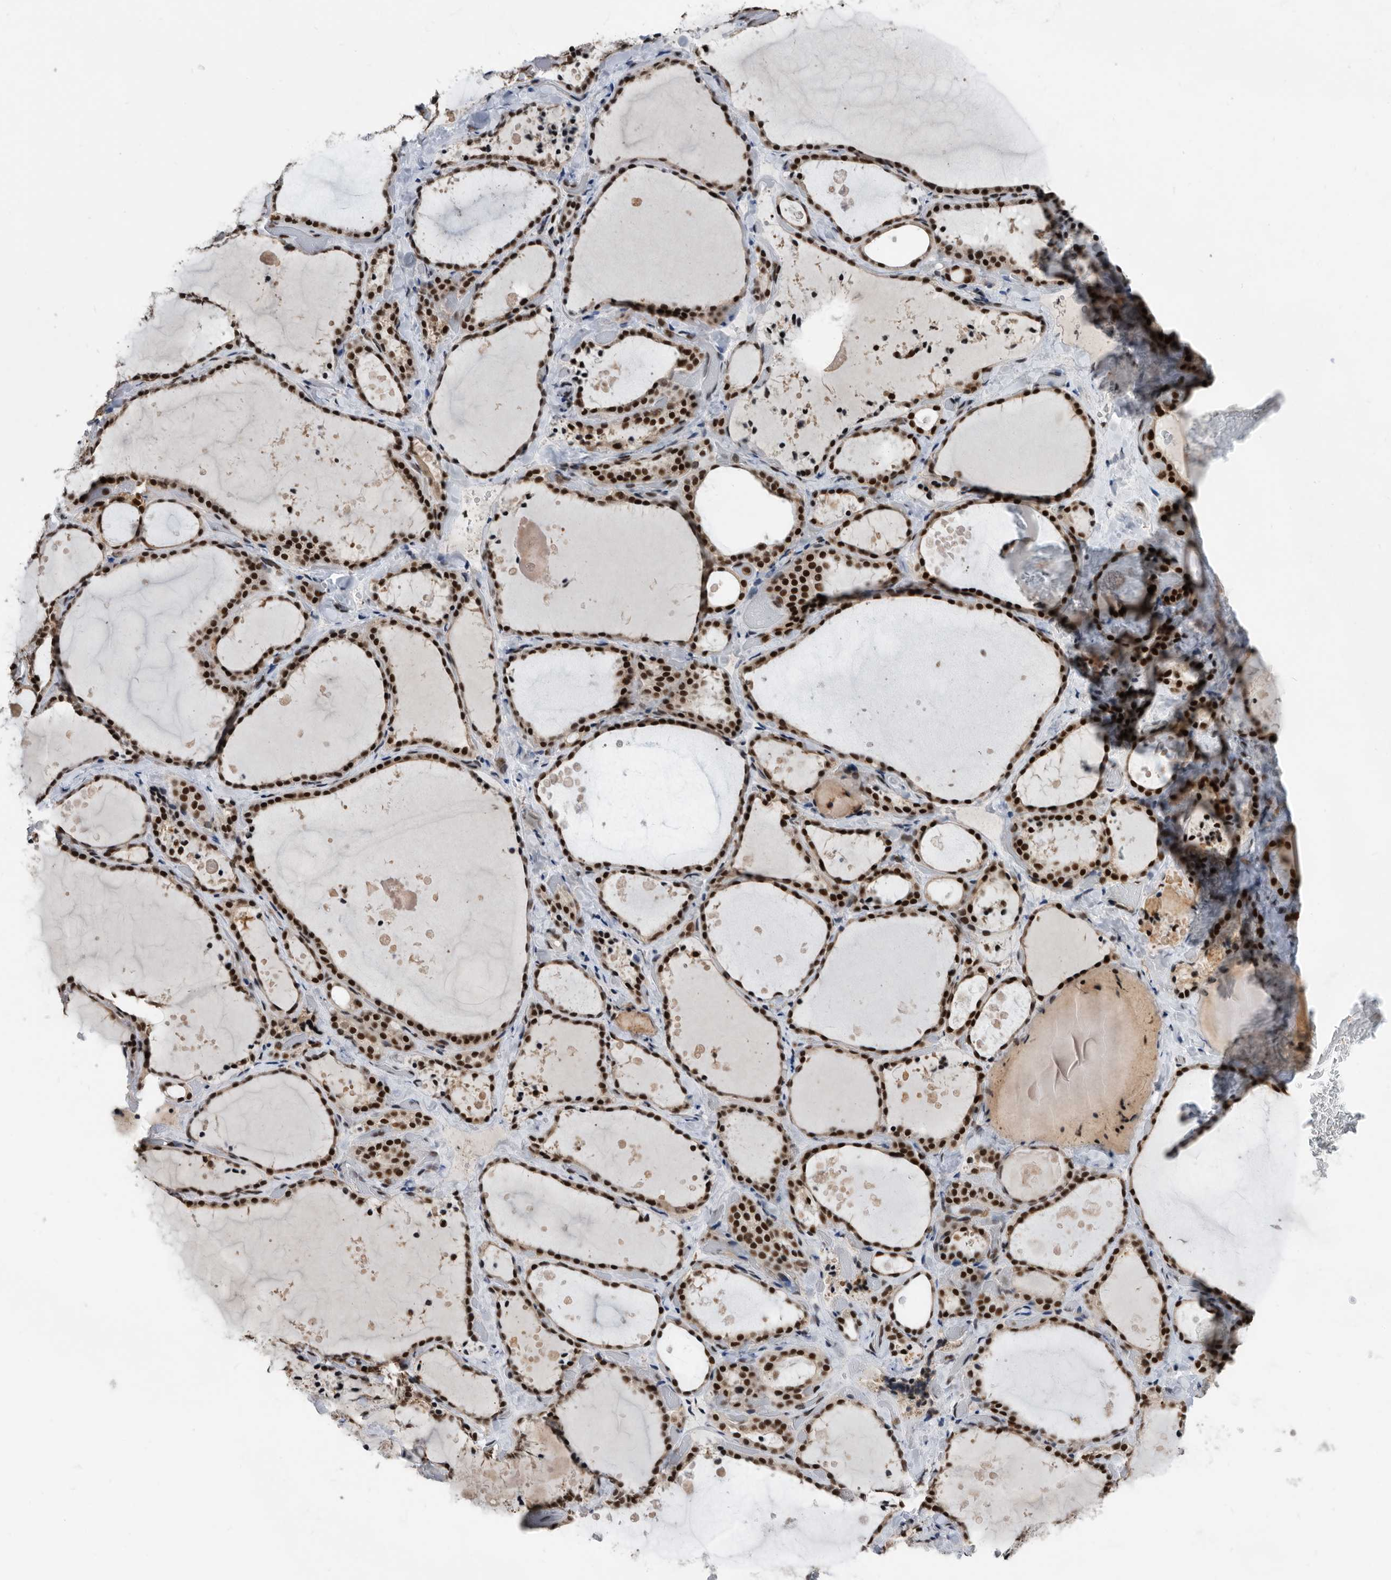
{"staining": {"intensity": "strong", "quantity": ">75%", "location": "nuclear"}, "tissue": "thyroid gland", "cell_type": "Glandular cells", "image_type": "normal", "snomed": [{"axis": "morphology", "description": "Normal tissue, NOS"}, {"axis": "topography", "description": "Thyroid gland"}], "caption": "Thyroid gland stained with a protein marker shows strong staining in glandular cells.", "gene": "ZNF260", "patient": {"sex": "female", "age": 44}}